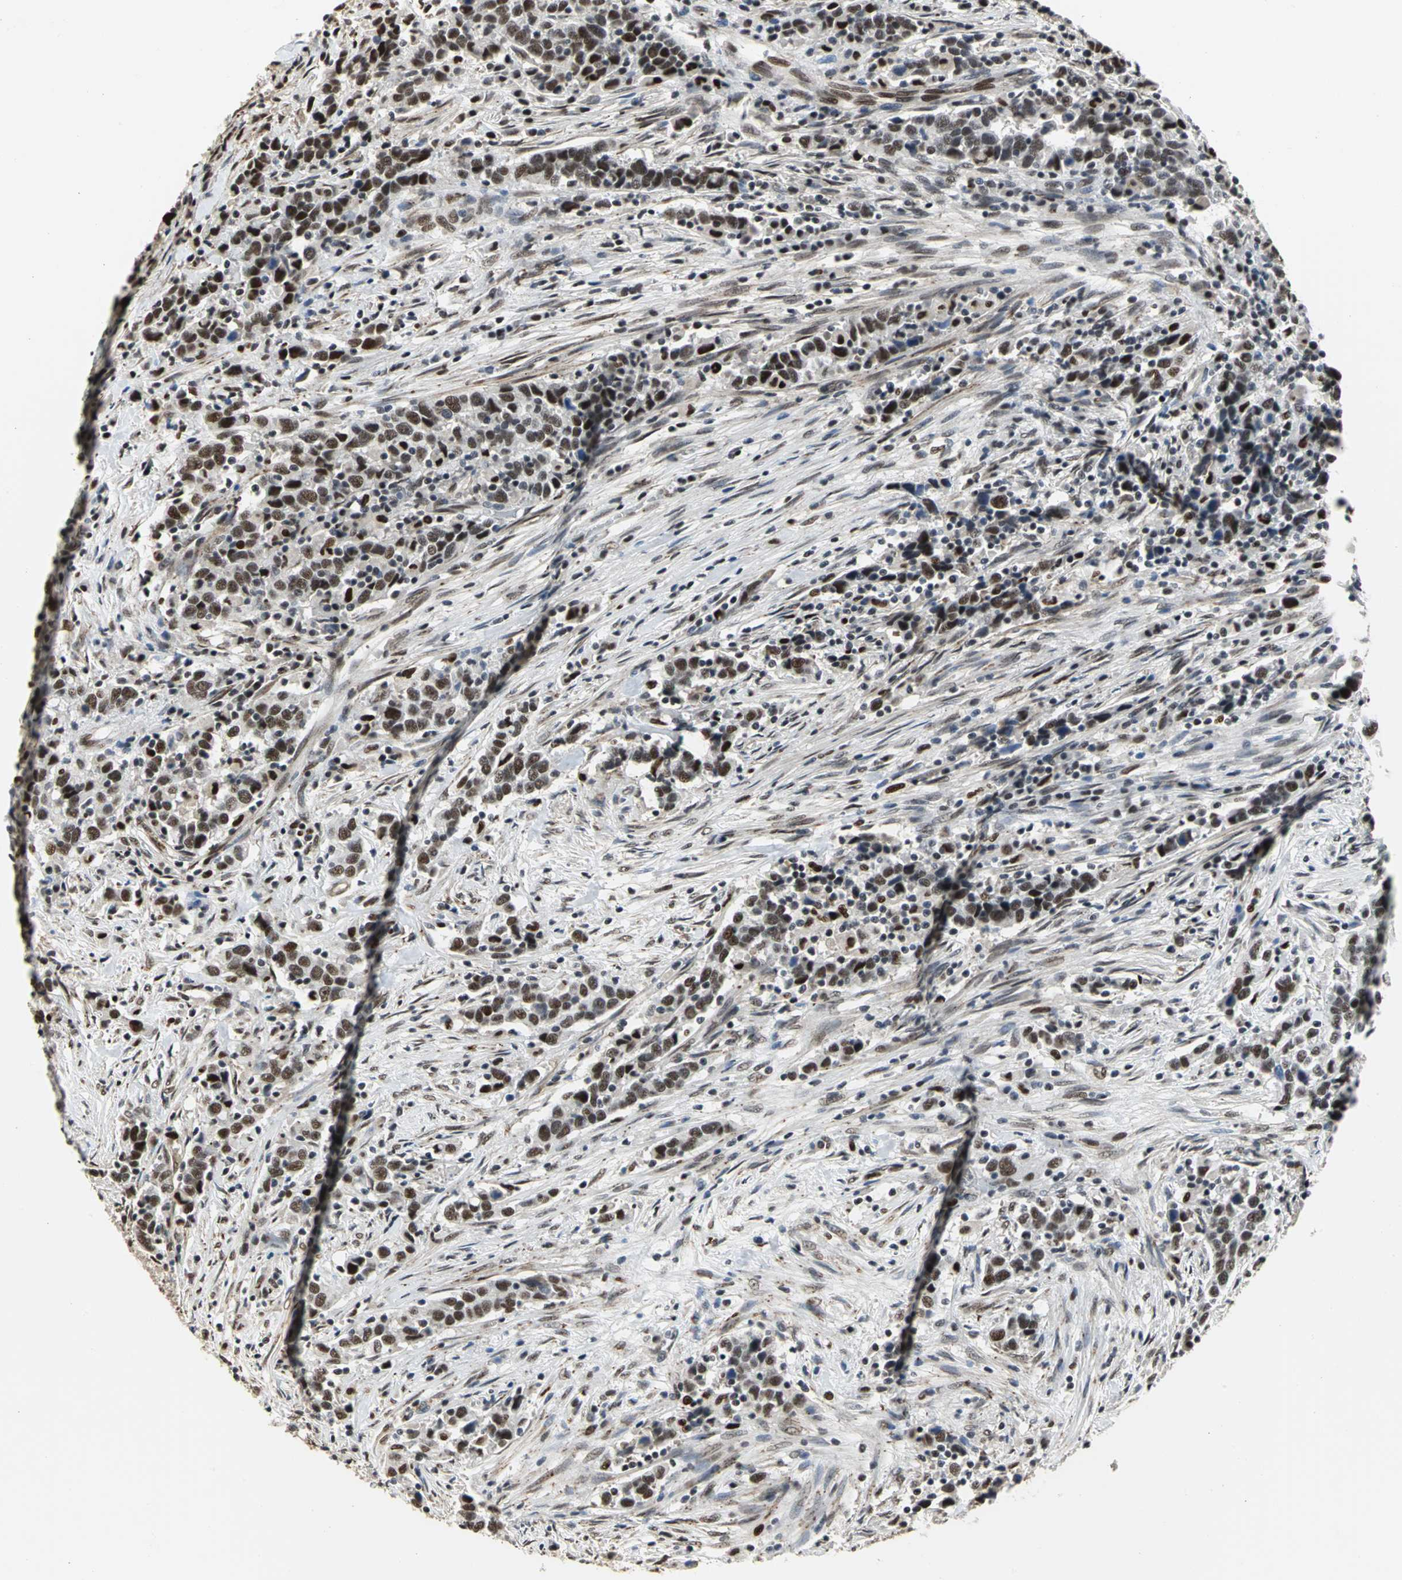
{"staining": {"intensity": "strong", "quantity": ">75%", "location": "nuclear"}, "tissue": "urothelial cancer", "cell_type": "Tumor cells", "image_type": "cancer", "snomed": [{"axis": "morphology", "description": "Urothelial carcinoma, High grade"}, {"axis": "topography", "description": "Urinary bladder"}], "caption": "This micrograph shows immunohistochemistry (IHC) staining of human high-grade urothelial carcinoma, with high strong nuclear staining in about >75% of tumor cells.", "gene": "CCDC88C", "patient": {"sex": "male", "age": 61}}